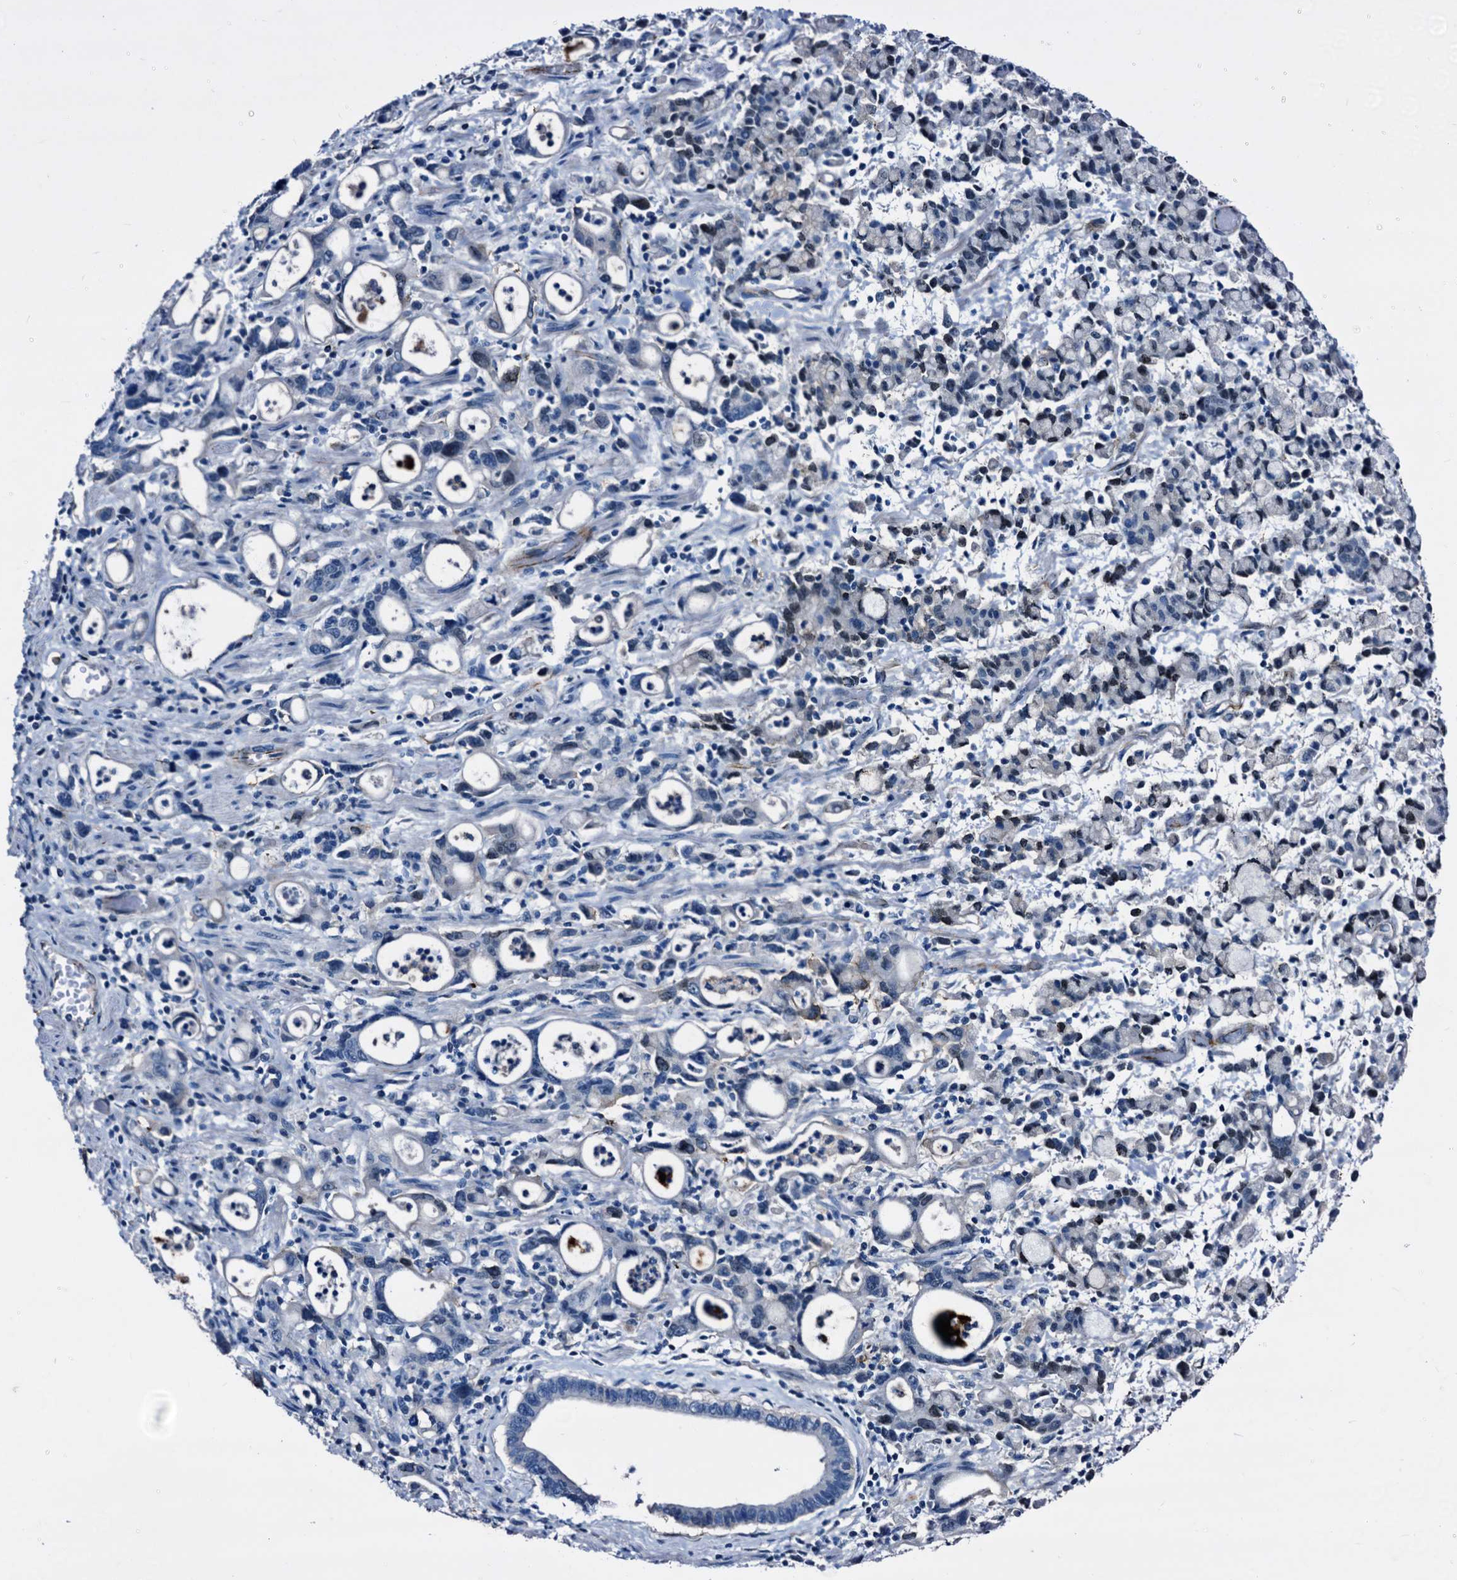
{"staining": {"intensity": "negative", "quantity": "none", "location": "none"}, "tissue": "stomach cancer", "cell_type": "Tumor cells", "image_type": "cancer", "snomed": [{"axis": "morphology", "description": "Adenocarcinoma, NOS"}, {"axis": "topography", "description": "Stomach, lower"}], "caption": "This is an immunohistochemistry (IHC) image of stomach adenocarcinoma. There is no positivity in tumor cells.", "gene": "EMG1", "patient": {"sex": "female", "age": 43}}